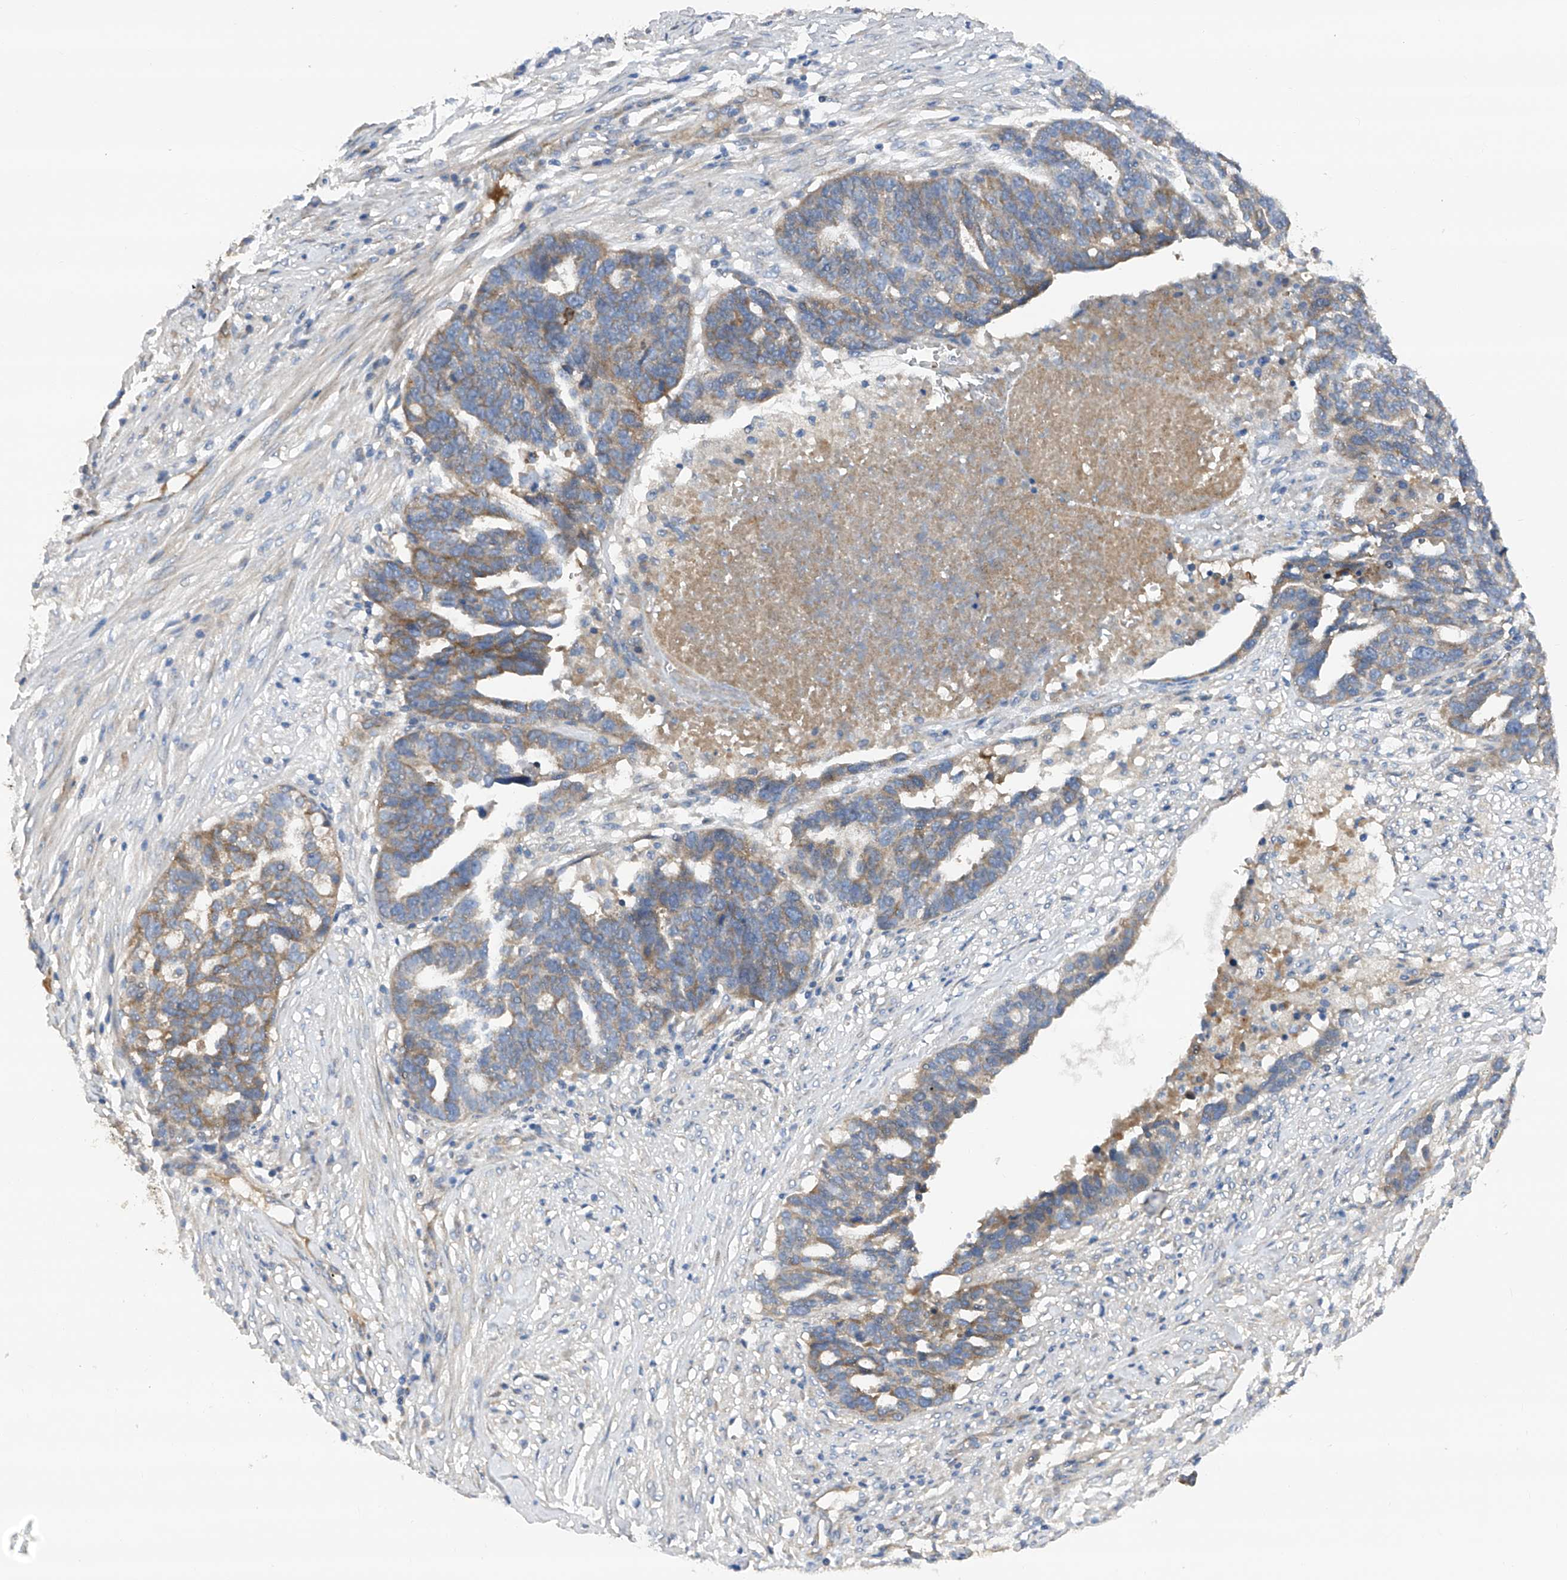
{"staining": {"intensity": "moderate", "quantity": "25%-75%", "location": "cytoplasmic/membranous"}, "tissue": "ovarian cancer", "cell_type": "Tumor cells", "image_type": "cancer", "snomed": [{"axis": "morphology", "description": "Cystadenocarcinoma, serous, NOS"}, {"axis": "topography", "description": "Ovary"}], "caption": "Brown immunohistochemical staining in human ovarian cancer (serous cystadenocarcinoma) demonstrates moderate cytoplasmic/membranous staining in about 25%-75% of tumor cells. (IHC, brightfield microscopy, high magnification).", "gene": "PTK2", "patient": {"sex": "female", "age": 59}}